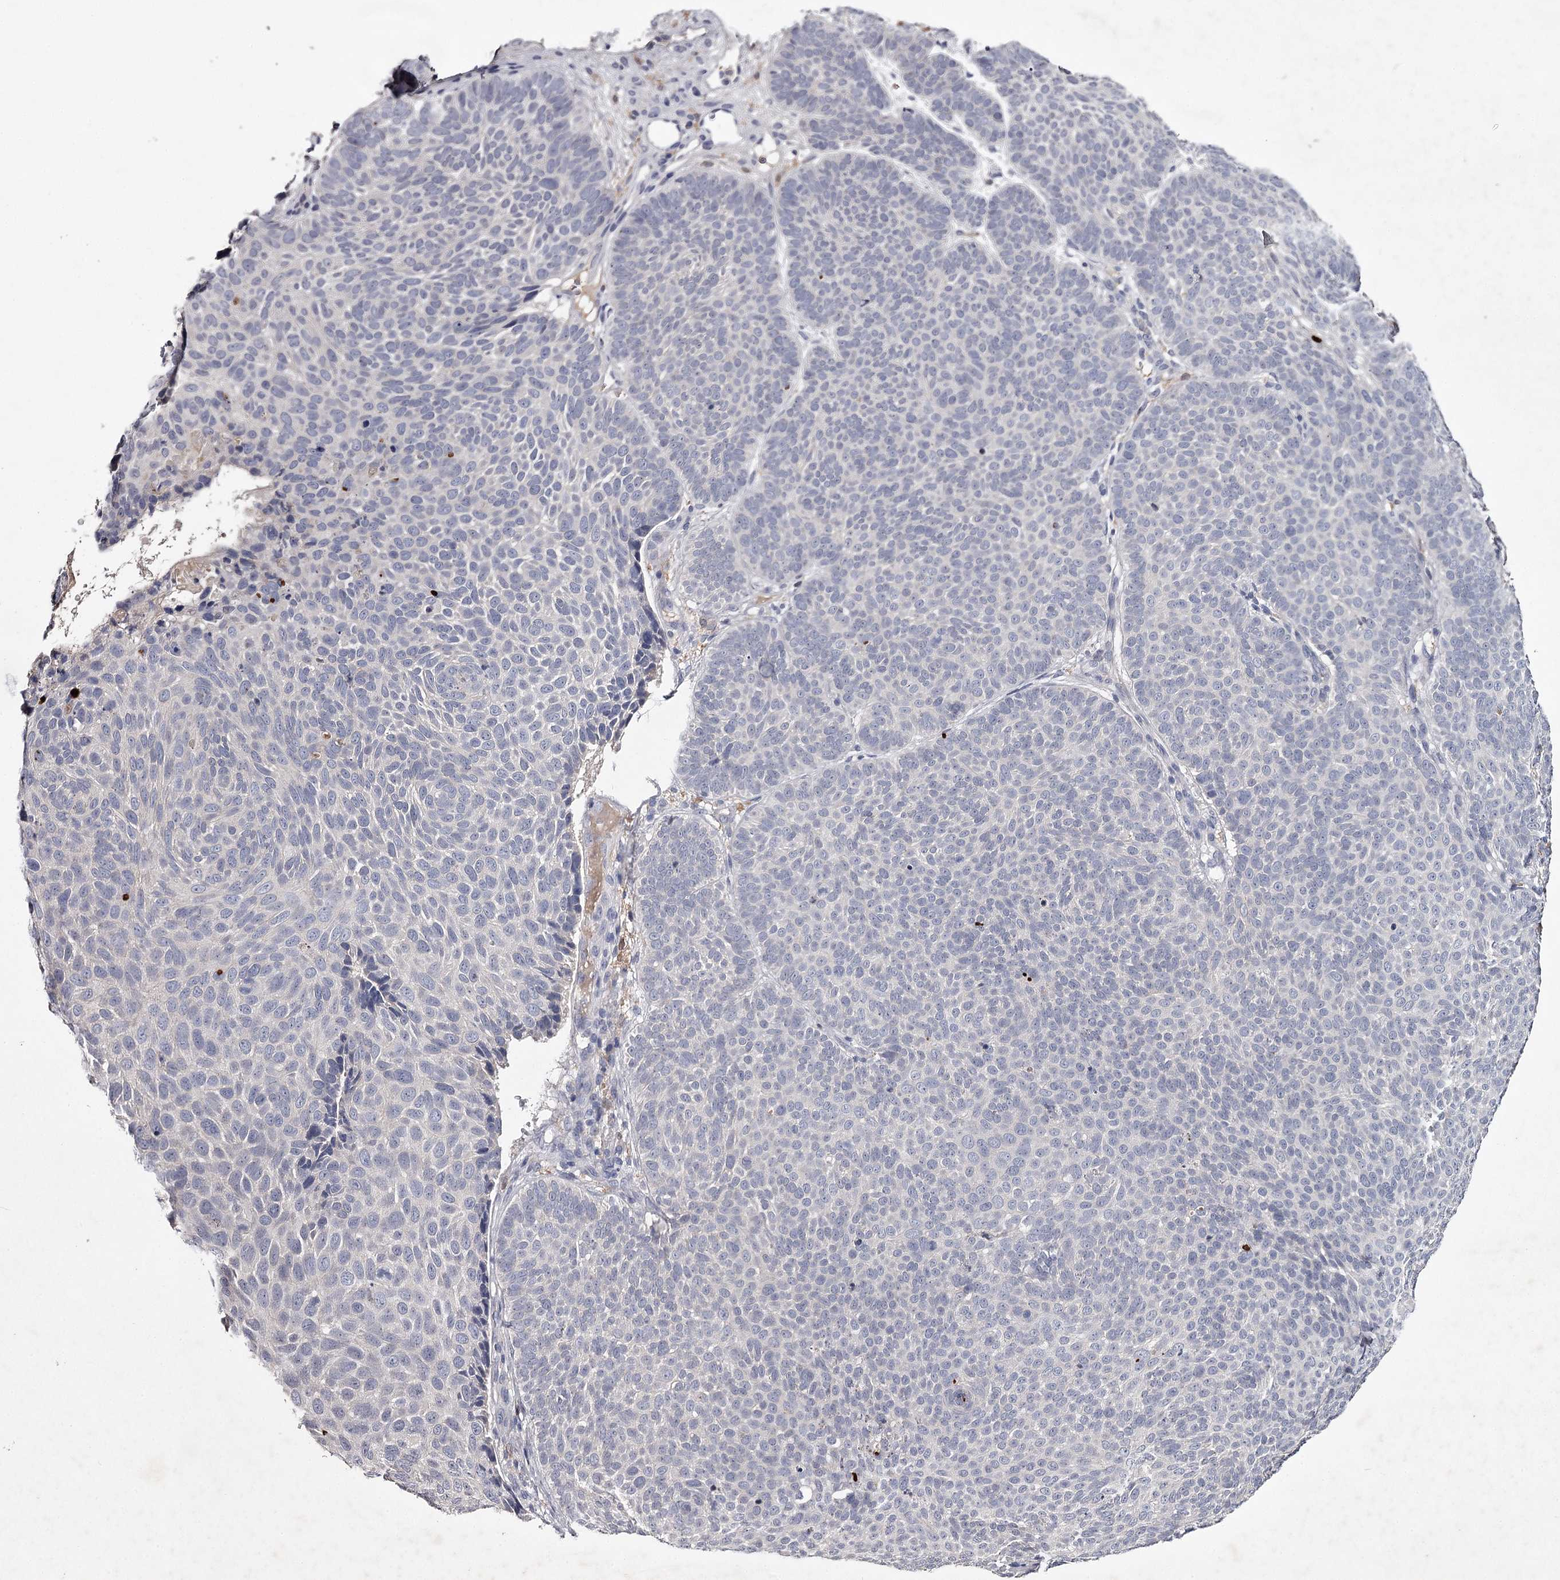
{"staining": {"intensity": "negative", "quantity": "none", "location": "none"}, "tissue": "skin cancer", "cell_type": "Tumor cells", "image_type": "cancer", "snomed": [{"axis": "morphology", "description": "Basal cell carcinoma"}, {"axis": "topography", "description": "Skin"}], "caption": "A high-resolution micrograph shows immunohistochemistry staining of skin cancer (basal cell carcinoma), which reveals no significant positivity in tumor cells.", "gene": "FDXACB1", "patient": {"sex": "male", "age": 85}}